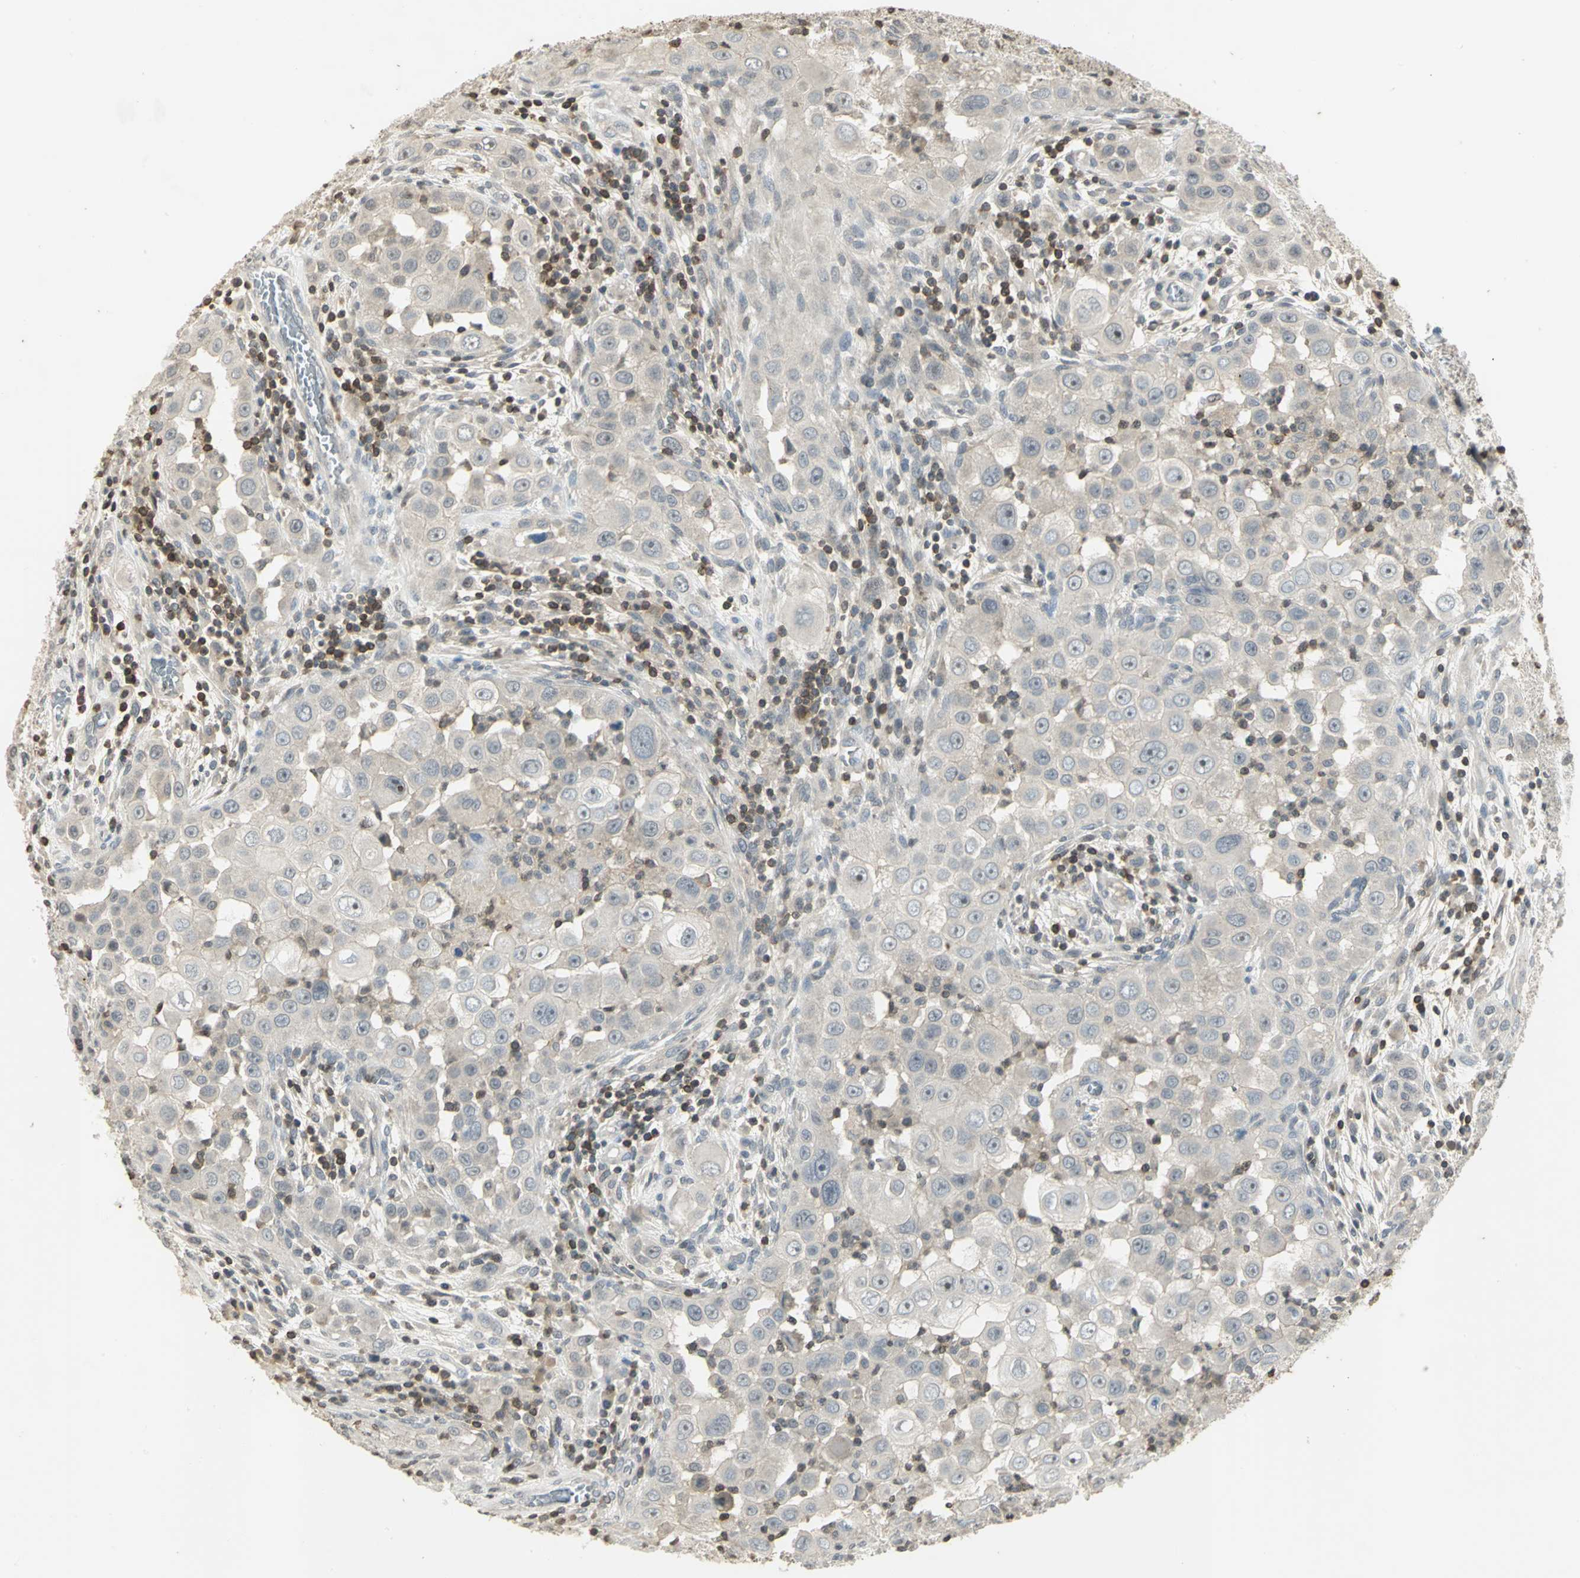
{"staining": {"intensity": "negative", "quantity": "none", "location": "none"}, "tissue": "head and neck cancer", "cell_type": "Tumor cells", "image_type": "cancer", "snomed": [{"axis": "morphology", "description": "Carcinoma, NOS"}, {"axis": "topography", "description": "Head-Neck"}], "caption": "IHC image of carcinoma (head and neck) stained for a protein (brown), which demonstrates no expression in tumor cells.", "gene": "IL16", "patient": {"sex": "male", "age": 87}}